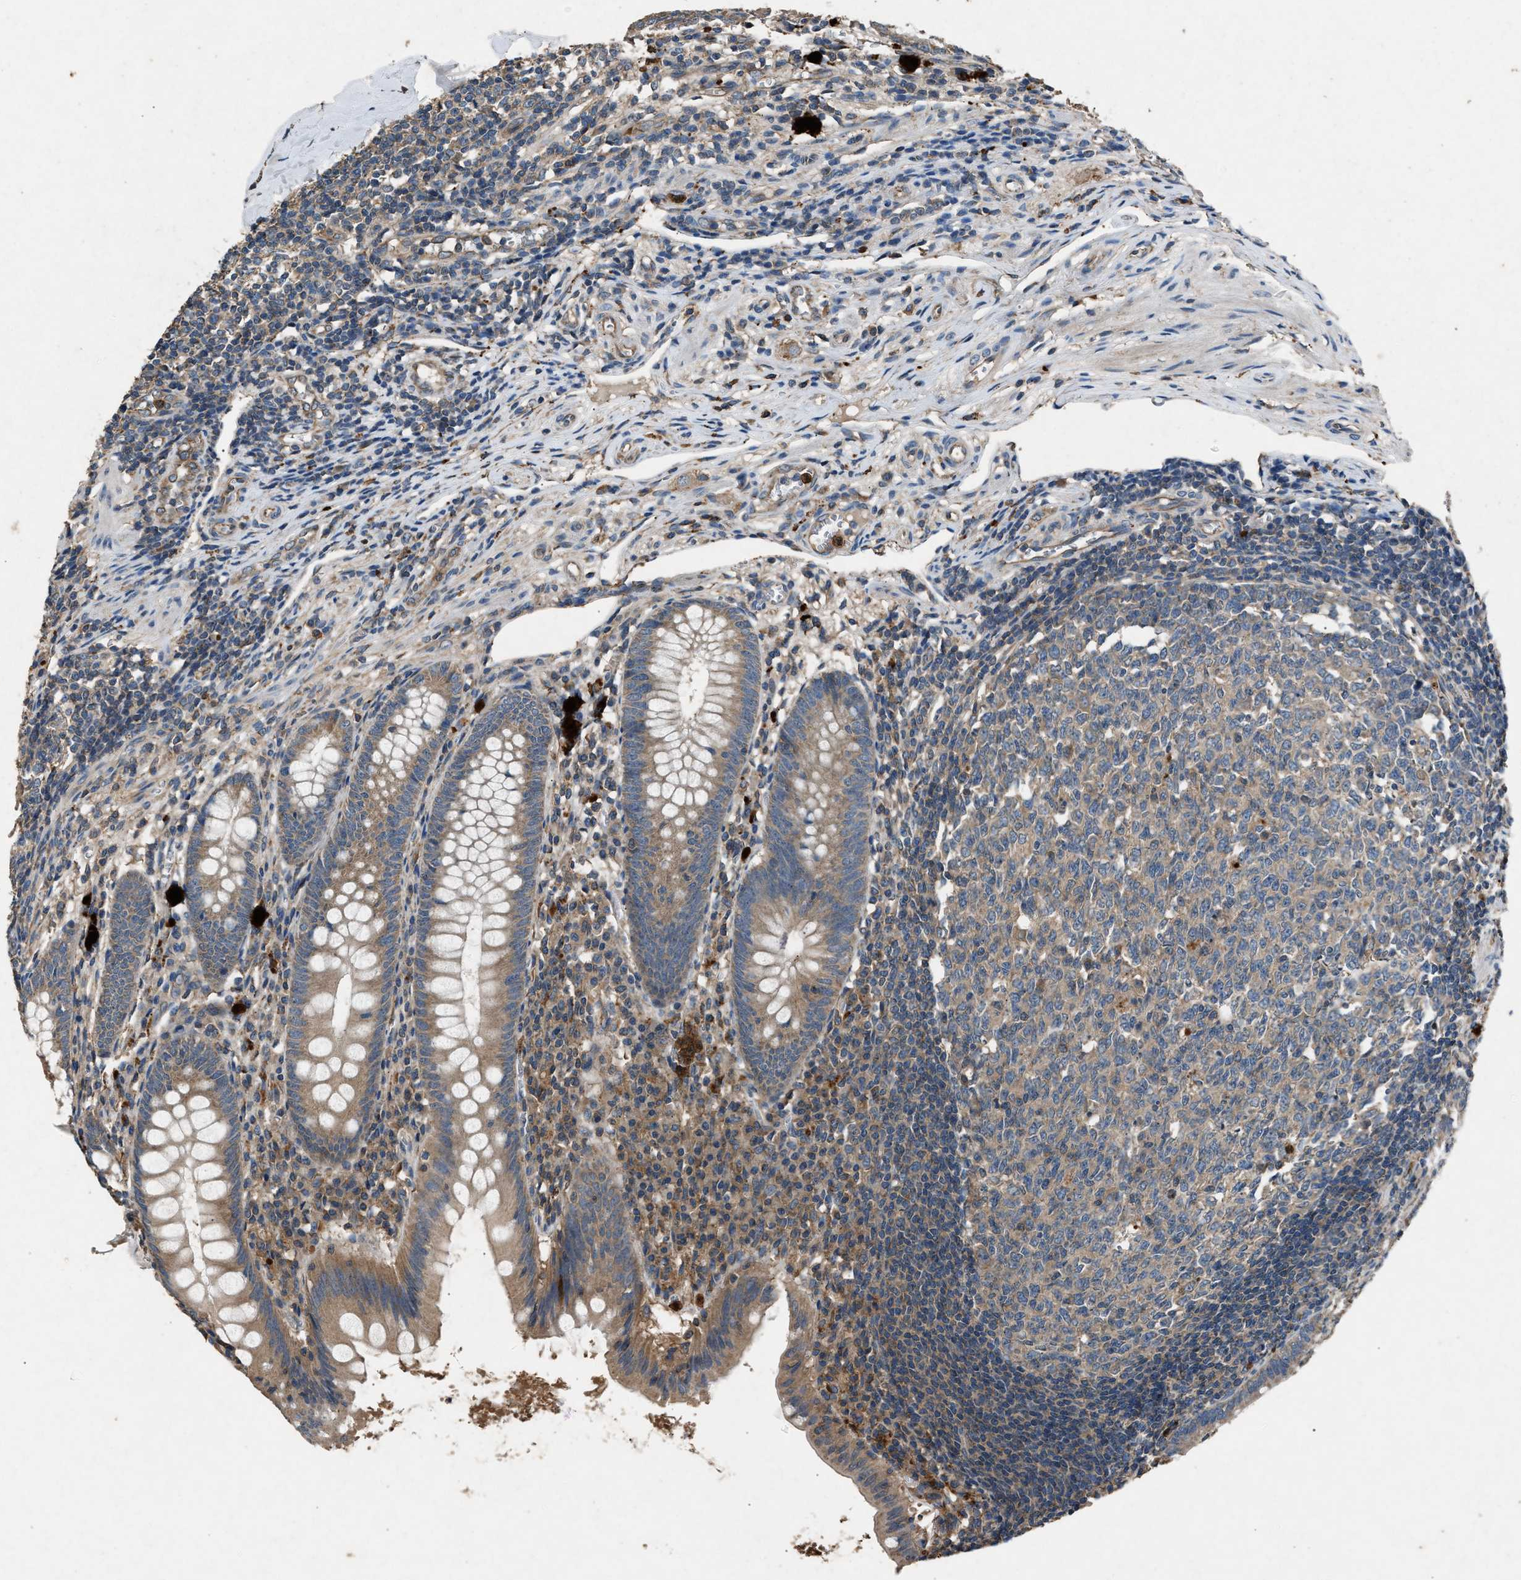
{"staining": {"intensity": "weak", "quantity": ">75%", "location": "cytoplasmic/membranous"}, "tissue": "appendix", "cell_type": "Glandular cells", "image_type": "normal", "snomed": [{"axis": "morphology", "description": "Normal tissue, NOS"}, {"axis": "topography", "description": "Appendix"}], "caption": "Brown immunohistochemical staining in benign human appendix exhibits weak cytoplasmic/membranous staining in approximately >75% of glandular cells. Nuclei are stained in blue.", "gene": "PPID", "patient": {"sex": "male", "age": 56}}